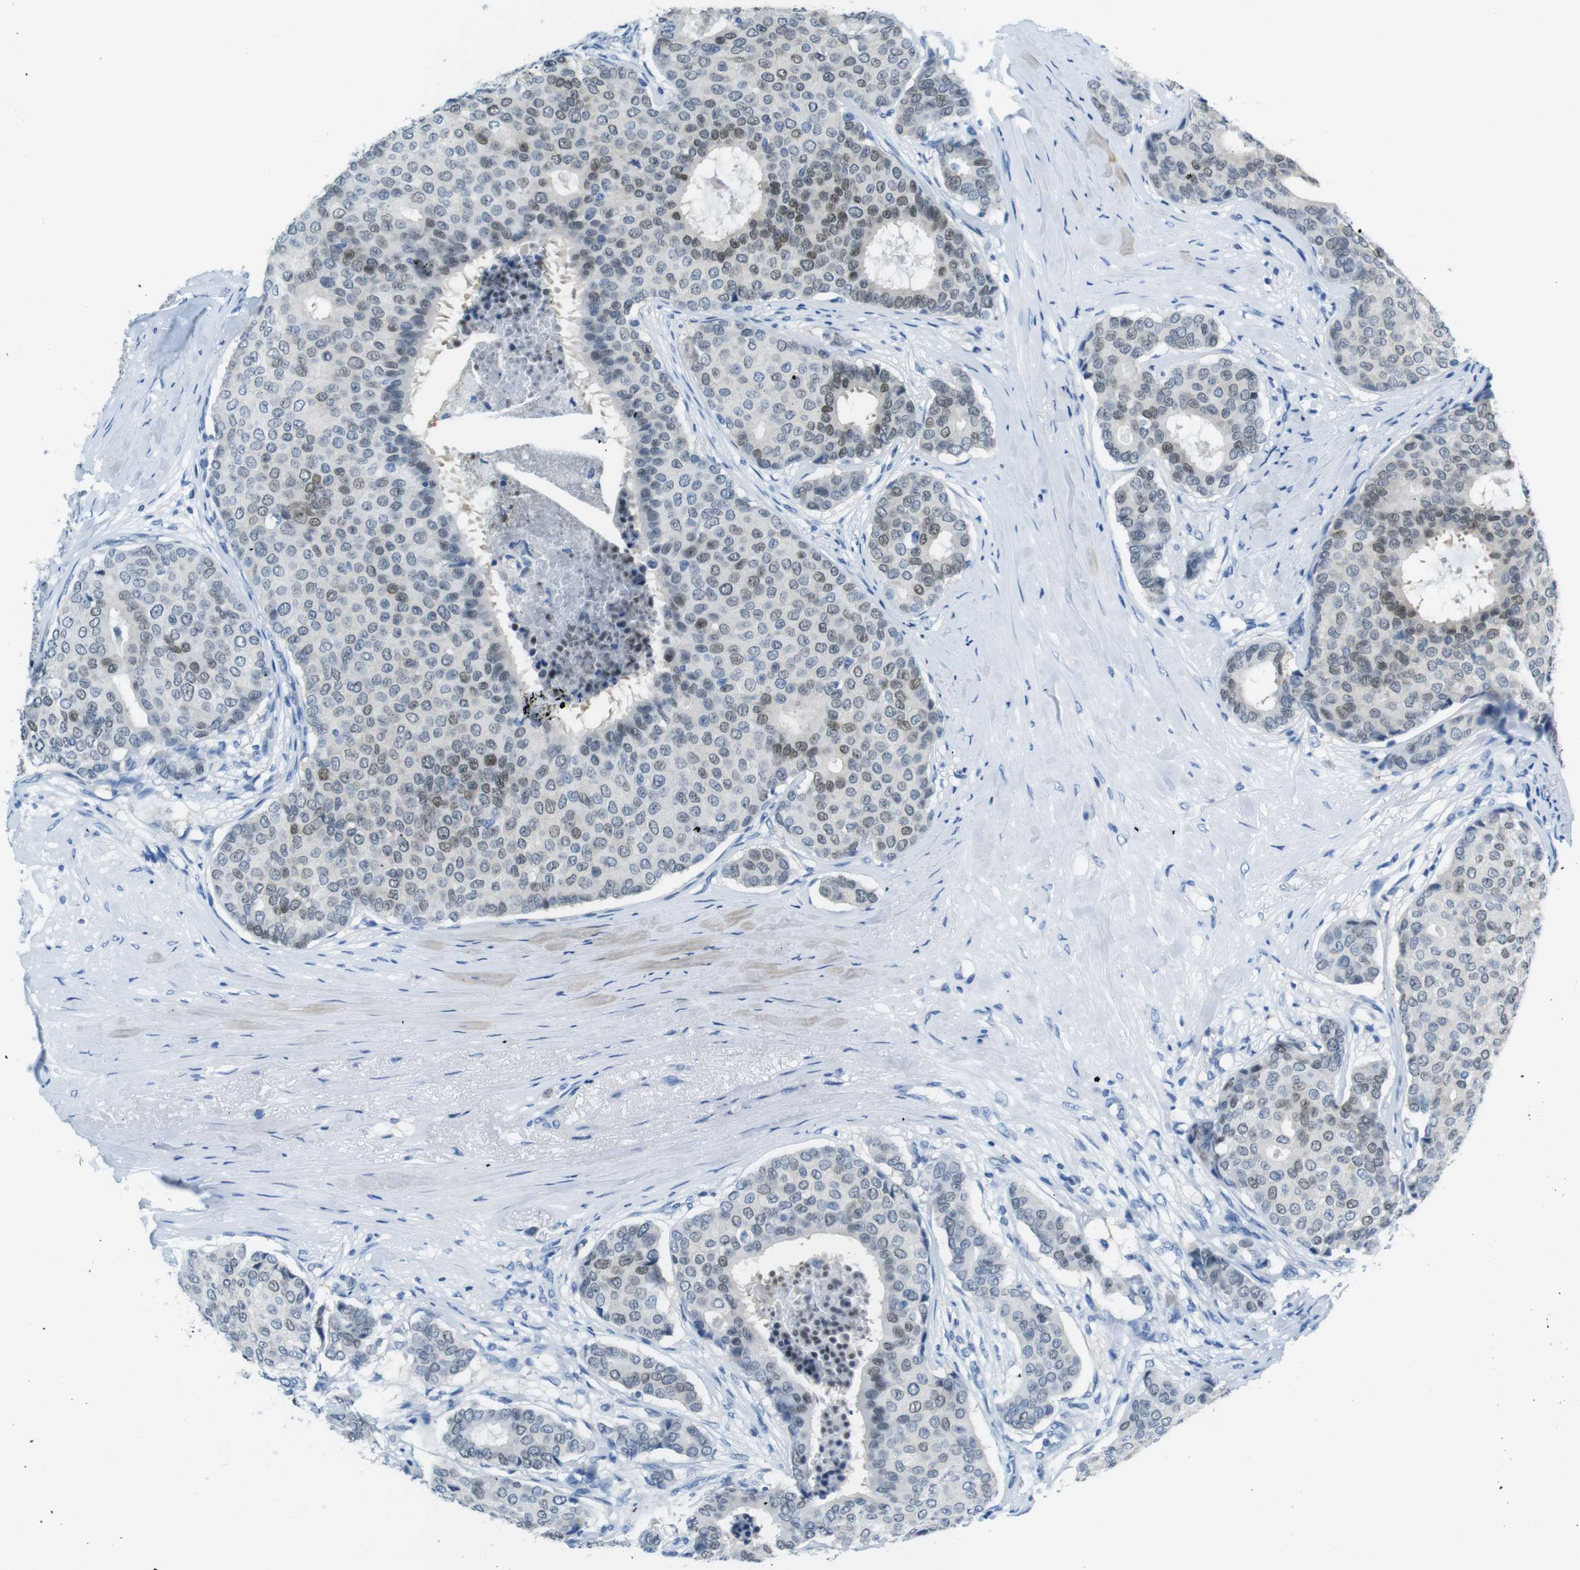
{"staining": {"intensity": "weak", "quantity": "25%-75%", "location": "nuclear"}, "tissue": "breast cancer", "cell_type": "Tumor cells", "image_type": "cancer", "snomed": [{"axis": "morphology", "description": "Duct carcinoma"}, {"axis": "topography", "description": "Breast"}], "caption": "Tumor cells demonstrate low levels of weak nuclear positivity in approximately 25%-75% of cells in breast invasive ductal carcinoma. Nuclei are stained in blue.", "gene": "TFAP2C", "patient": {"sex": "female", "age": 75}}